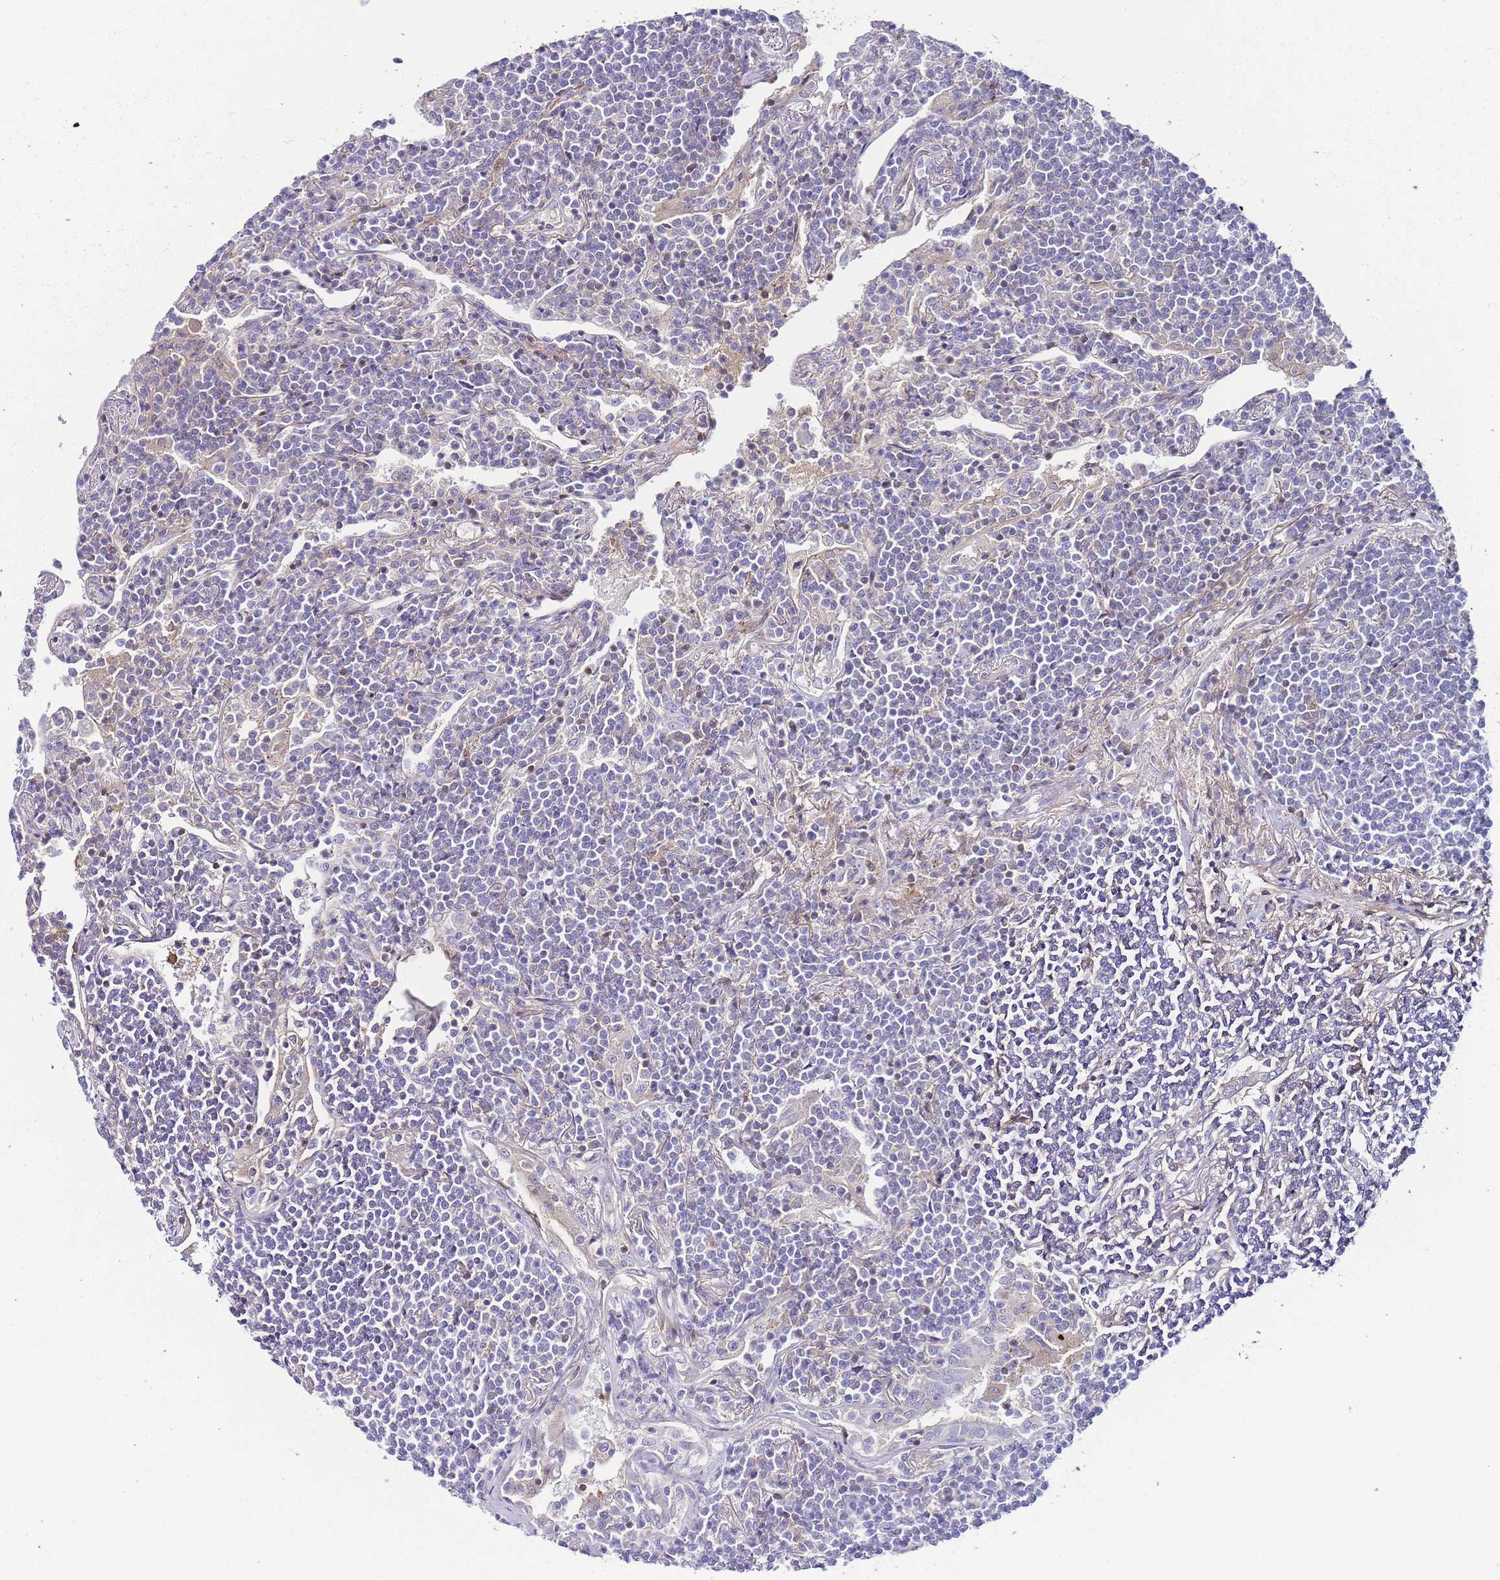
{"staining": {"intensity": "negative", "quantity": "none", "location": "none"}, "tissue": "lymphoma", "cell_type": "Tumor cells", "image_type": "cancer", "snomed": [{"axis": "morphology", "description": "Malignant lymphoma, non-Hodgkin's type, Low grade"}, {"axis": "topography", "description": "Lung"}], "caption": "Low-grade malignant lymphoma, non-Hodgkin's type was stained to show a protein in brown. There is no significant expression in tumor cells. (Stains: DAB (3,3'-diaminobenzidine) immunohistochemistry (IHC) with hematoxylin counter stain, Microscopy: brightfield microscopy at high magnification).", "gene": "FBN3", "patient": {"sex": "female", "age": 71}}